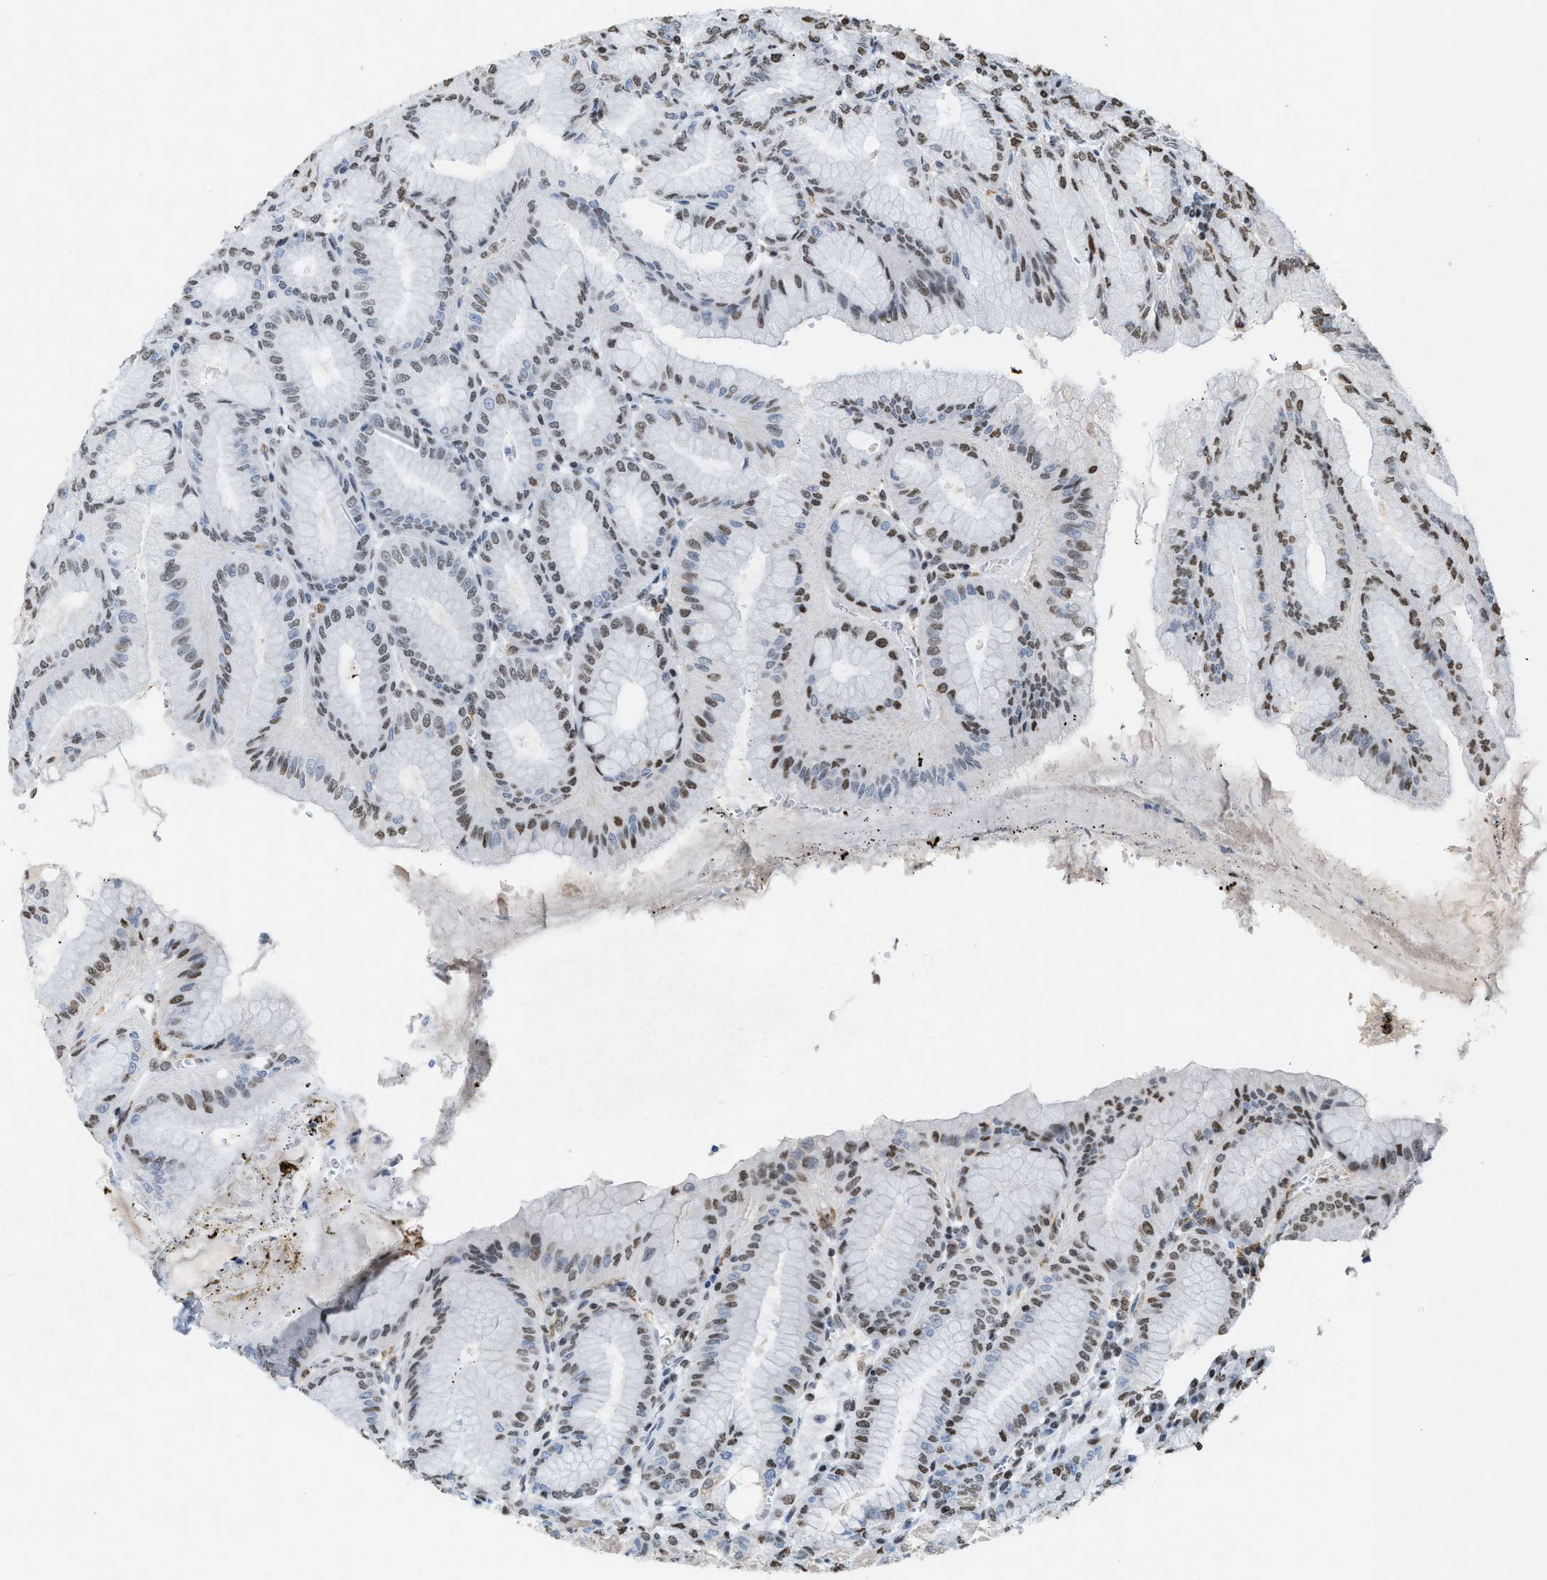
{"staining": {"intensity": "moderate", "quantity": "25%-75%", "location": "nuclear"}, "tissue": "stomach", "cell_type": "Glandular cells", "image_type": "normal", "snomed": [{"axis": "morphology", "description": "Normal tissue, NOS"}, {"axis": "topography", "description": "Stomach, lower"}], "caption": "Immunohistochemical staining of unremarkable stomach reveals 25%-75% levels of moderate nuclear protein positivity in about 25%-75% of glandular cells.", "gene": "NUP88", "patient": {"sex": "male", "age": 71}}